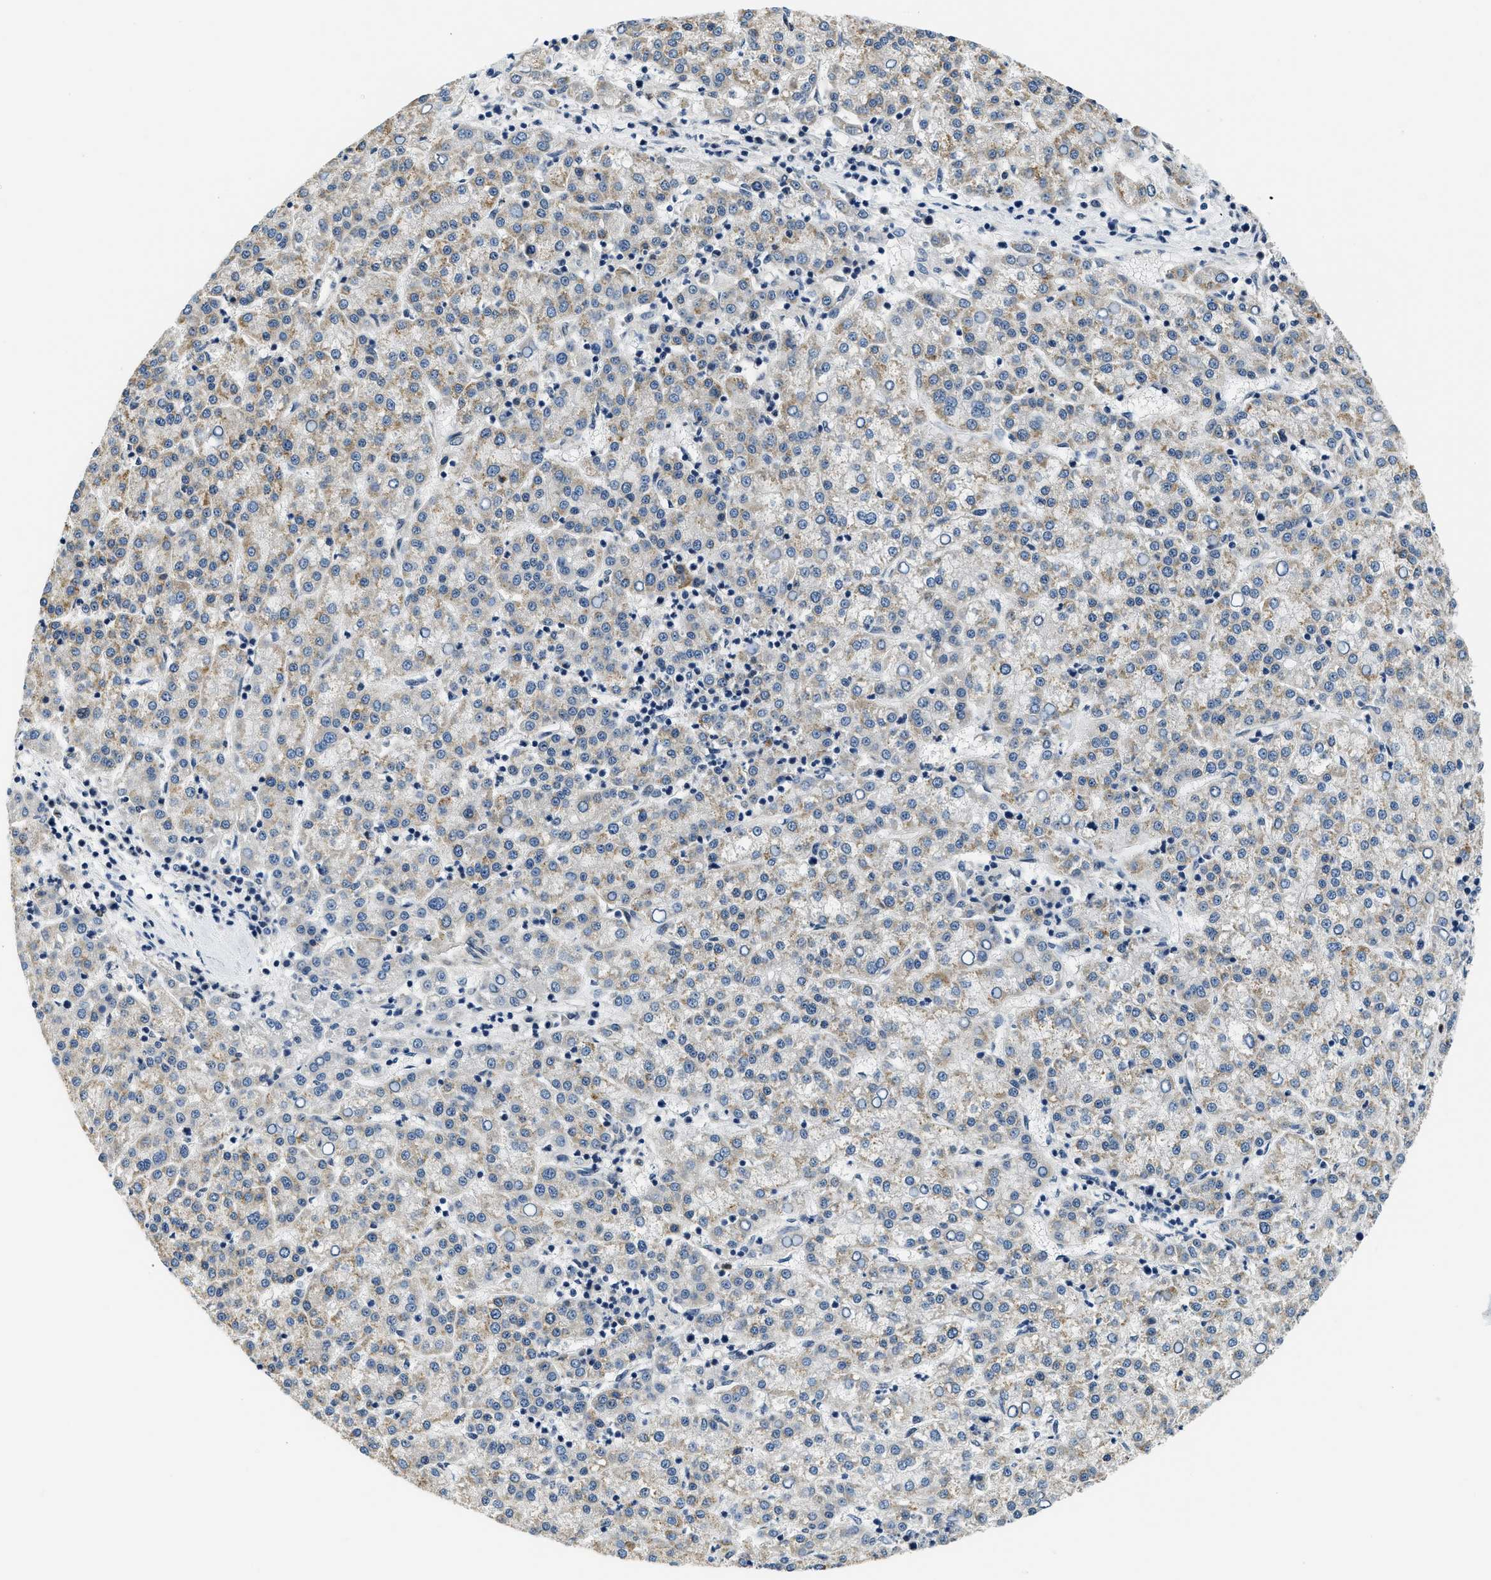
{"staining": {"intensity": "weak", "quantity": "25%-75%", "location": "cytoplasmic/membranous"}, "tissue": "liver cancer", "cell_type": "Tumor cells", "image_type": "cancer", "snomed": [{"axis": "morphology", "description": "Carcinoma, Hepatocellular, NOS"}, {"axis": "topography", "description": "Liver"}], "caption": "Immunohistochemistry photomicrograph of human hepatocellular carcinoma (liver) stained for a protein (brown), which shows low levels of weak cytoplasmic/membranous expression in about 25%-75% of tumor cells.", "gene": "SMAD4", "patient": {"sex": "female", "age": 58}}